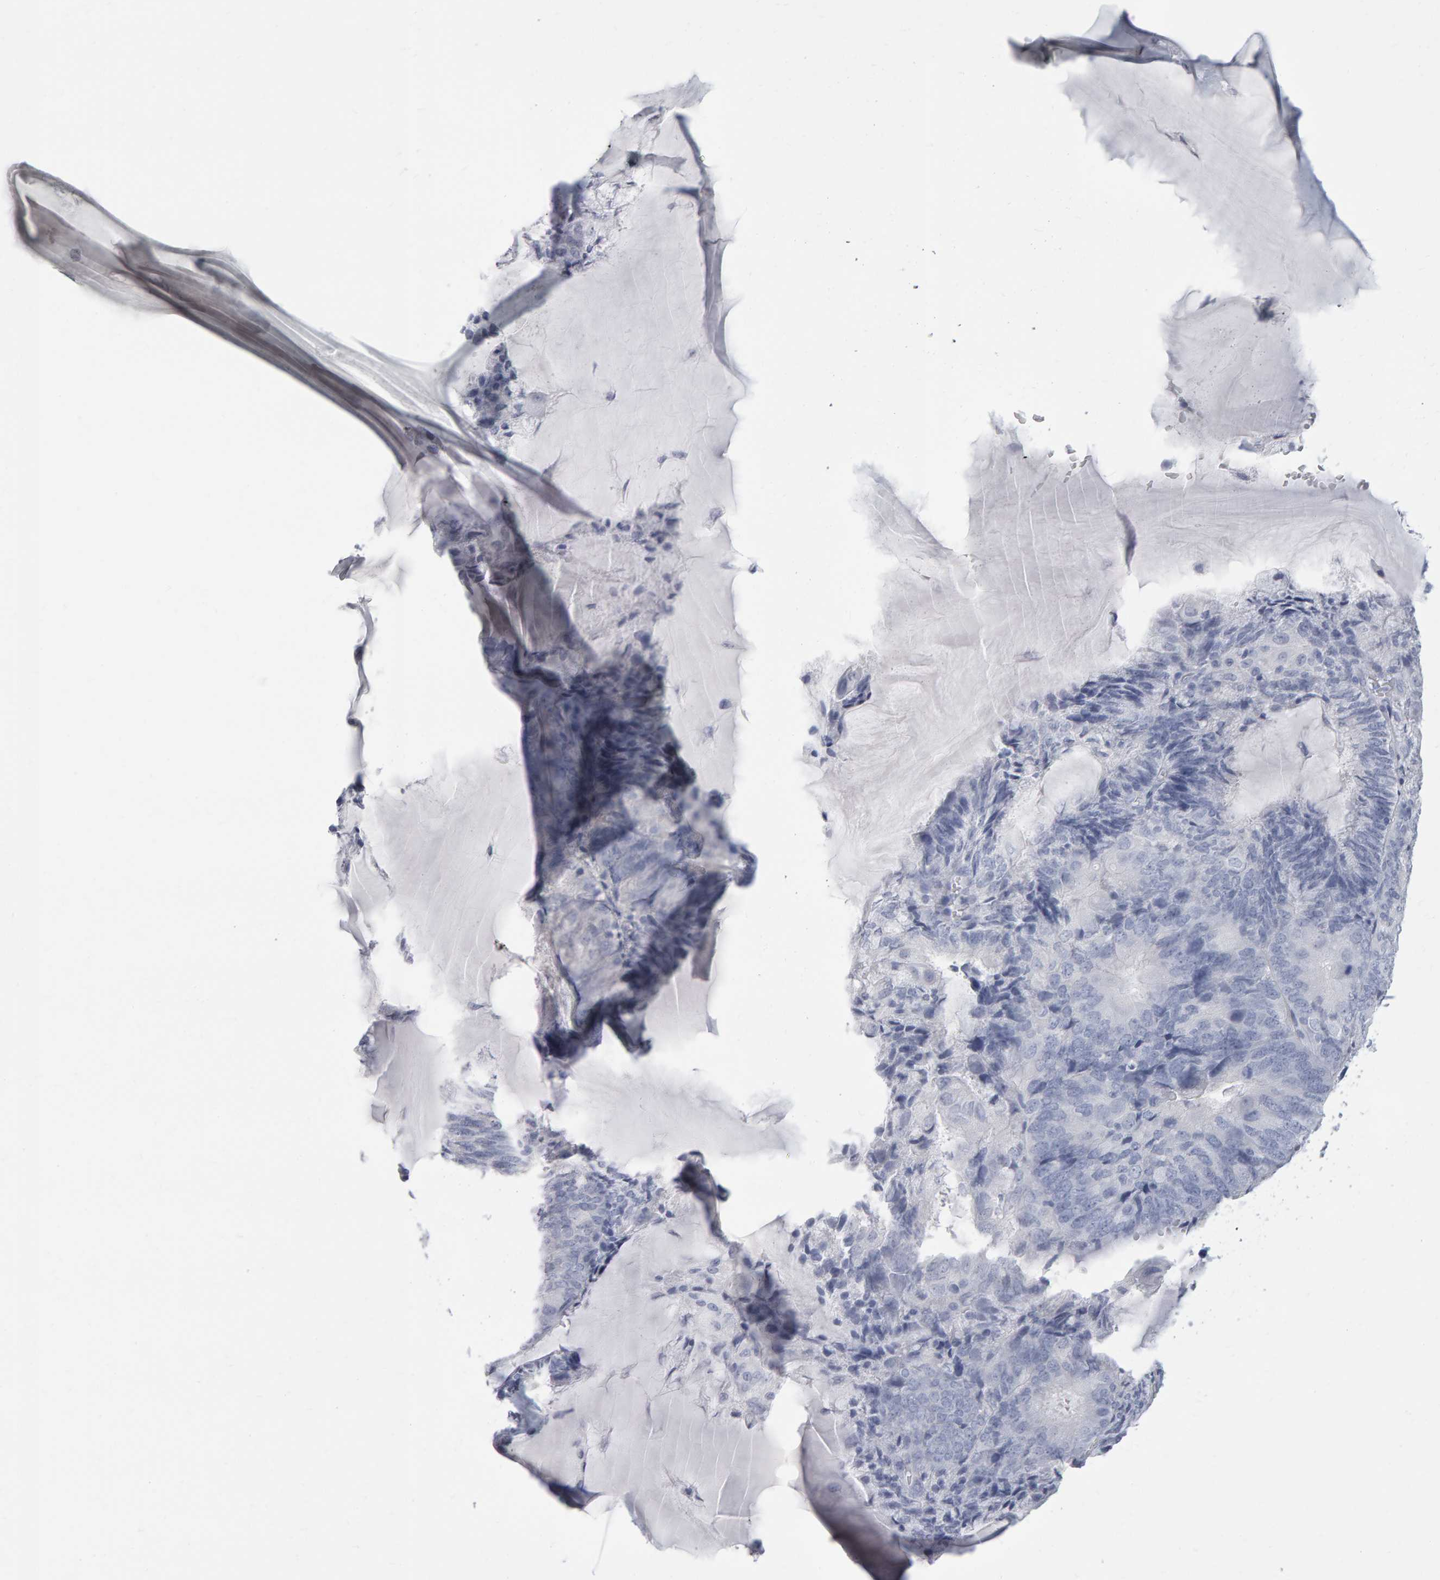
{"staining": {"intensity": "negative", "quantity": "none", "location": "none"}, "tissue": "endometrial cancer", "cell_type": "Tumor cells", "image_type": "cancer", "snomed": [{"axis": "morphology", "description": "Adenocarcinoma, NOS"}, {"axis": "topography", "description": "Endometrium"}], "caption": "A photomicrograph of human endometrial cancer (adenocarcinoma) is negative for staining in tumor cells.", "gene": "NCDN", "patient": {"sex": "female", "age": 81}}